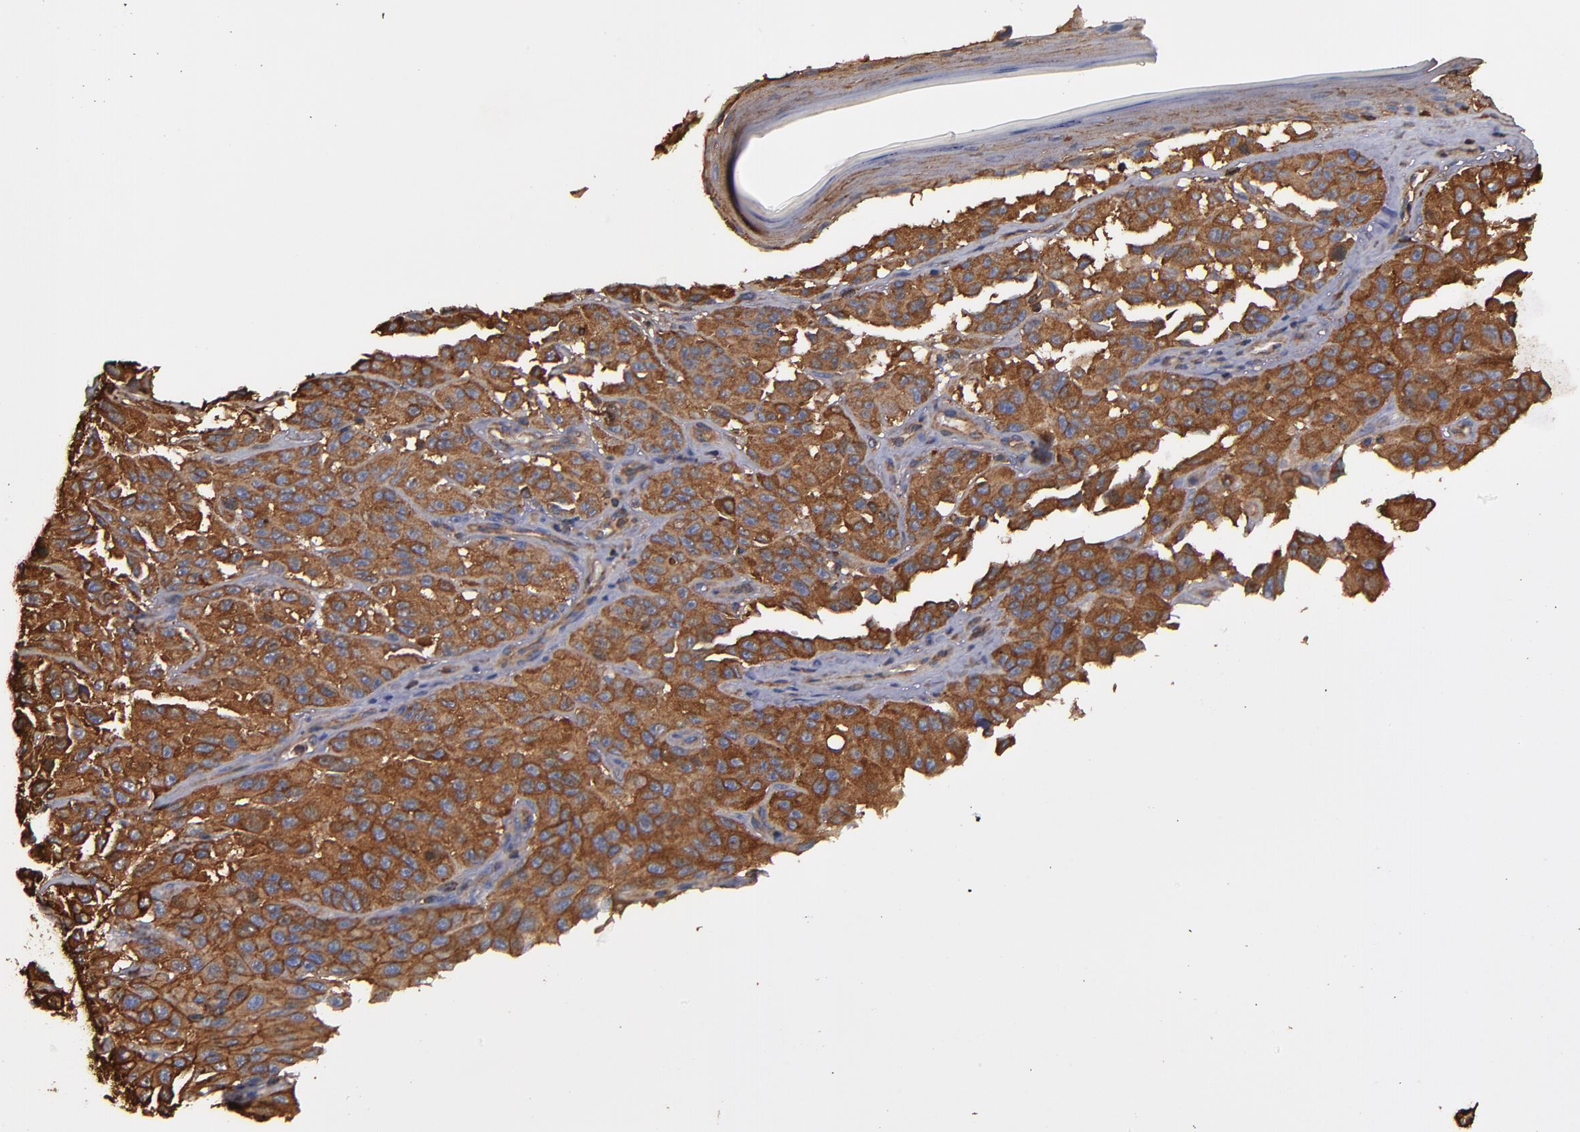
{"staining": {"intensity": "moderate", "quantity": ">75%", "location": "cytoplasmic/membranous"}, "tissue": "melanoma", "cell_type": "Tumor cells", "image_type": "cancer", "snomed": [{"axis": "morphology", "description": "Malignant melanoma, NOS"}, {"axis": "topography", "description": "Skin"}], "caption": "IHC photomicrograph of neoplastic tissue: human melanoma stained using immunohistochemistry demonstrates medium levels of moderate protein expression localized specifically in the cytoplasmic/membranous of tumor cells, appearing as a cytoplasmic/membranous brown color.", "gene": "ACTN4", "patient": {"sex": "male", "age": 30}}